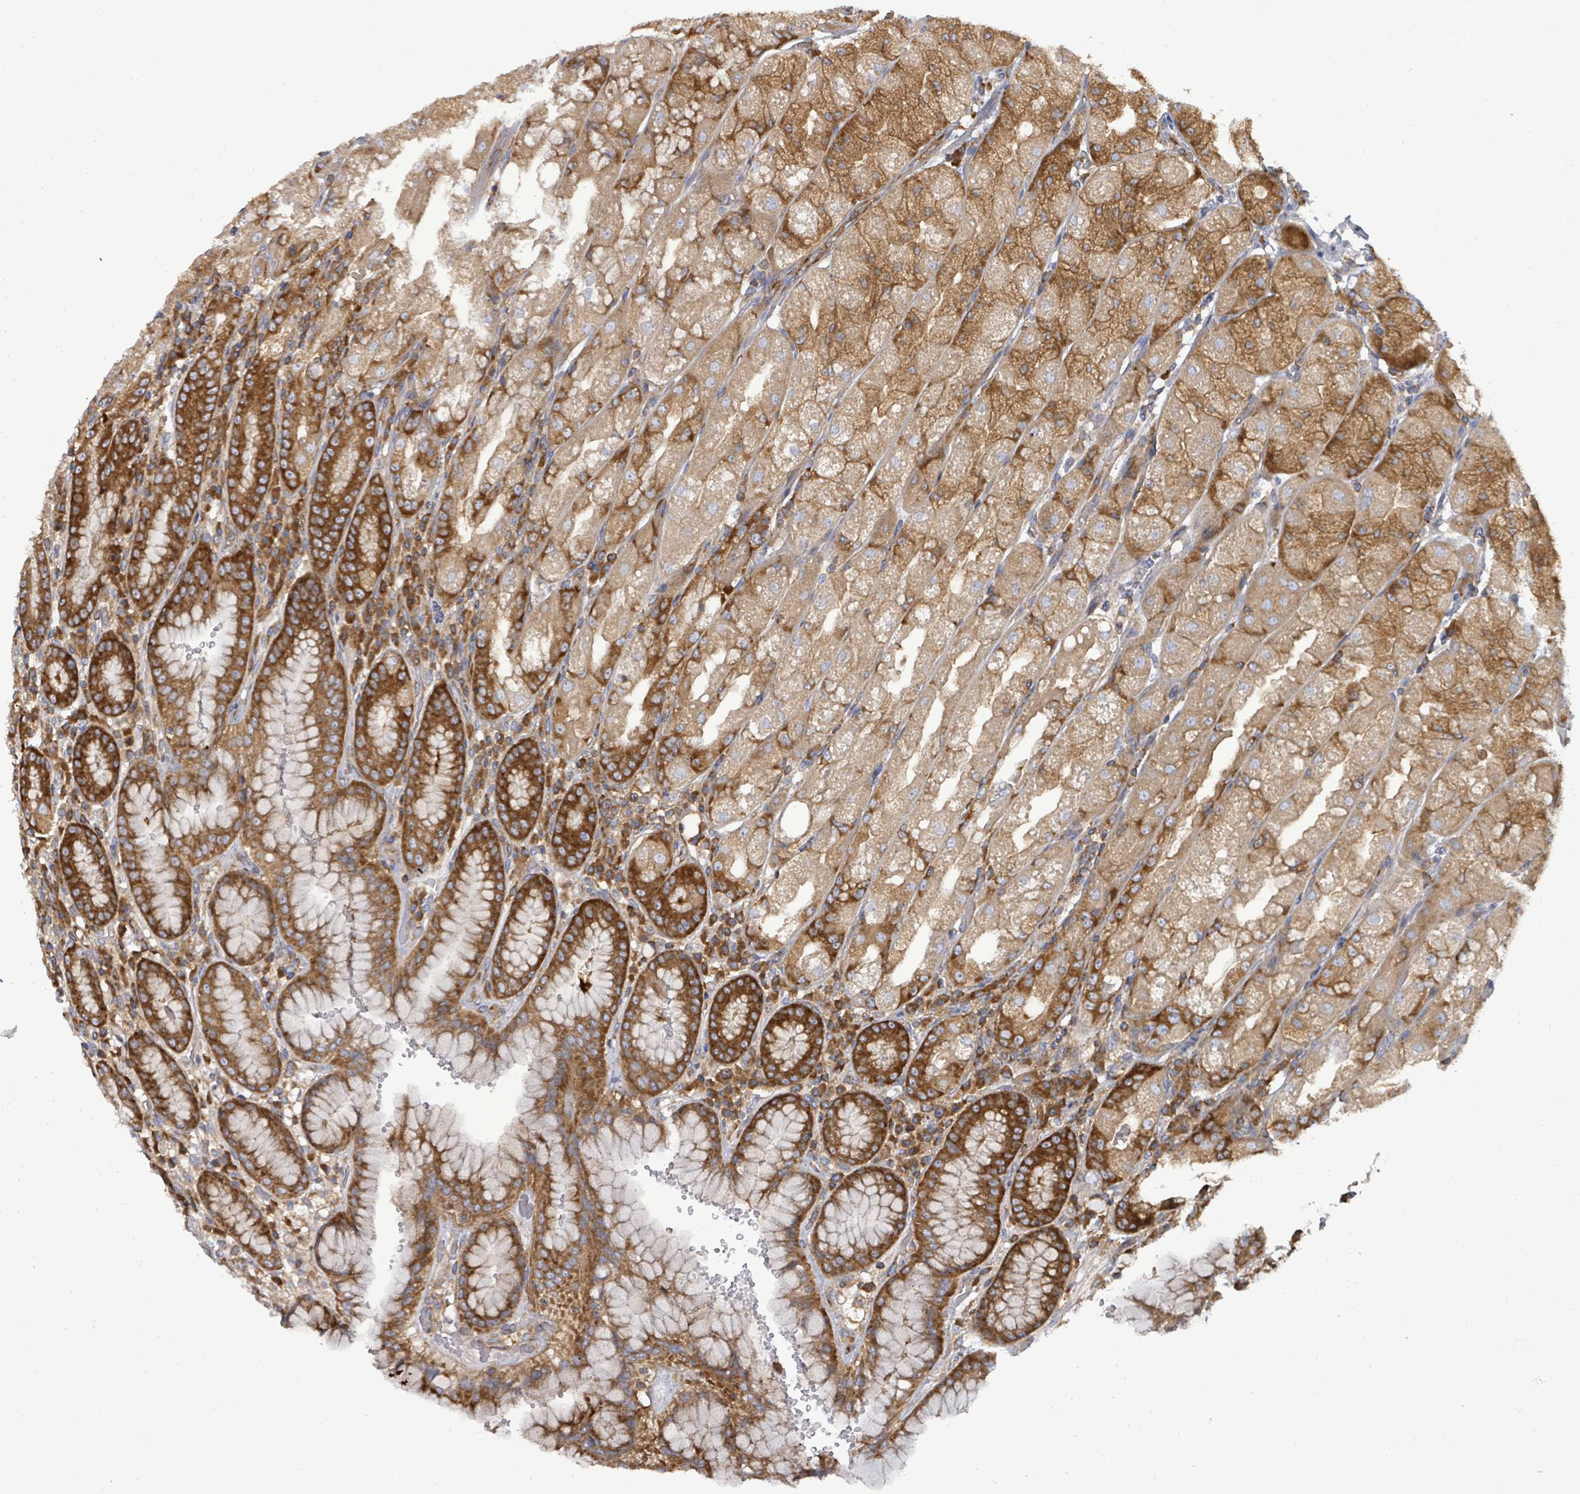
{"staining": {"intensity": "moderate", "quantity": ">75%", "location": "cytoplasmic/membranous"}, "tissue": "stomach", "cell_type": "Glandular cells", "image_type": "normal", "snomed": [{"axis": "morphology", "description": "Normal tissue, NOS"}, {"axis": "topography", "description": "Stomach, upper"}], "caption": "Immunohistochemical staining of unremarkable human stomach shows >75% levels of moderate cytoplasmic/membranous protein expression in about >75% of glandular cells. (DAB IHC, brown staining for protein, blue staining for nuclei).", "gene": "EIF3CL", "patient": {"sex": "male", "age": 52}}